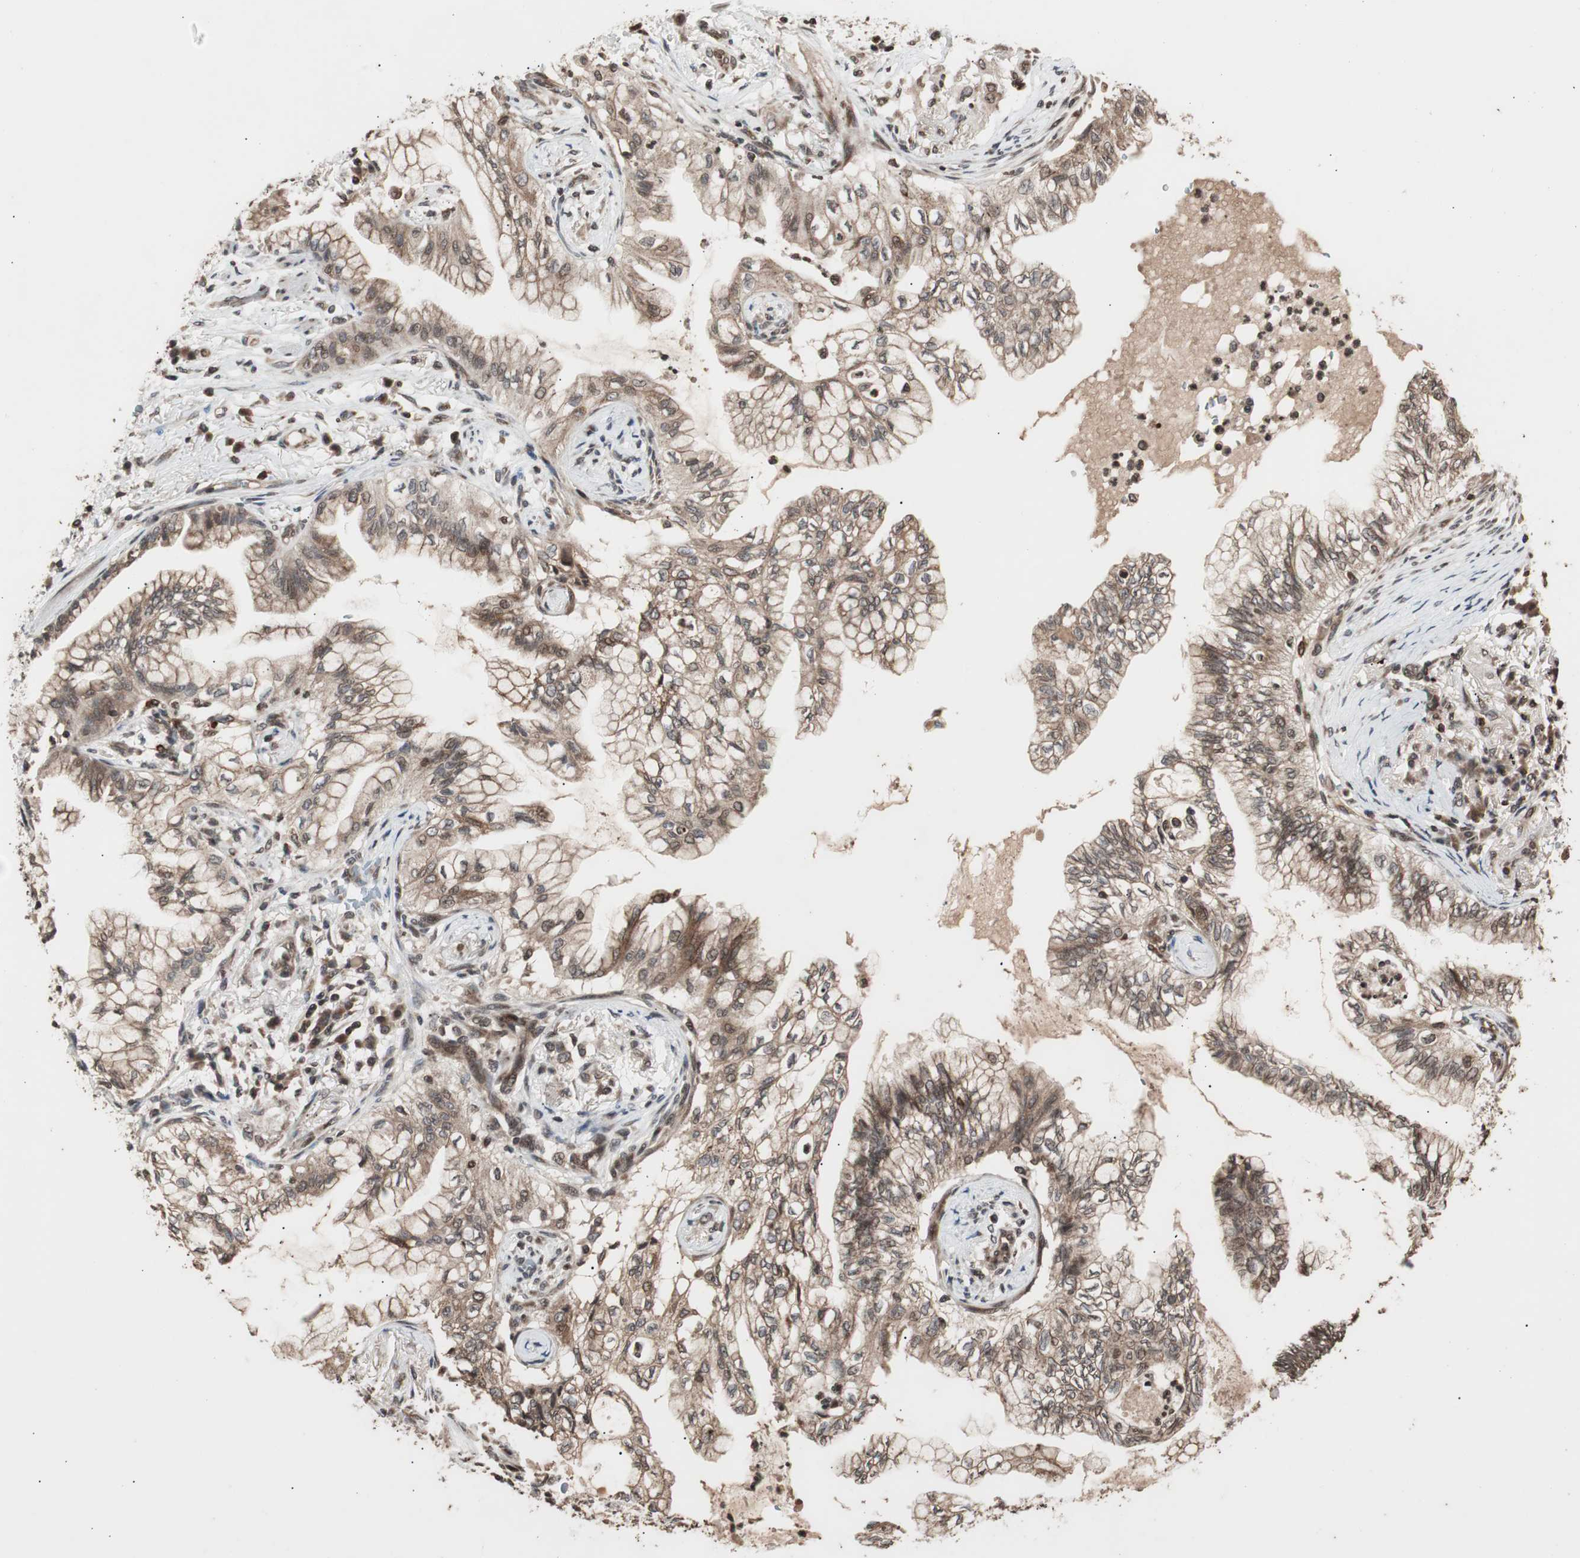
{"staining": {"intensity": "moderate", "quantity": ">75%", "location": "cytoplasmic/membranous"}, "tissue": "lung cancer", "cell_type": "Tumor cells", "image_type": "cancer", "snomed": [{"axis": "morphology", "description": "Adenocarcinoma, NOS"}, {"axis": "topography", "description": "Lung"}], "caption": "Lung cancer (adenocarcinoma) stained with DAB (3,3'-diaminobenzidine) immunohistochemistry (IHC) shows medium levels of moderate cytoplasmic/membranous expression in approximately >75% of tumor cells. Immunohistochemistry (ihc) stains the protein of interest in brown and the nuclei are stained blue.", "gene": "ZFC3H1", "patient": {"sex": "female", "age": 70}}